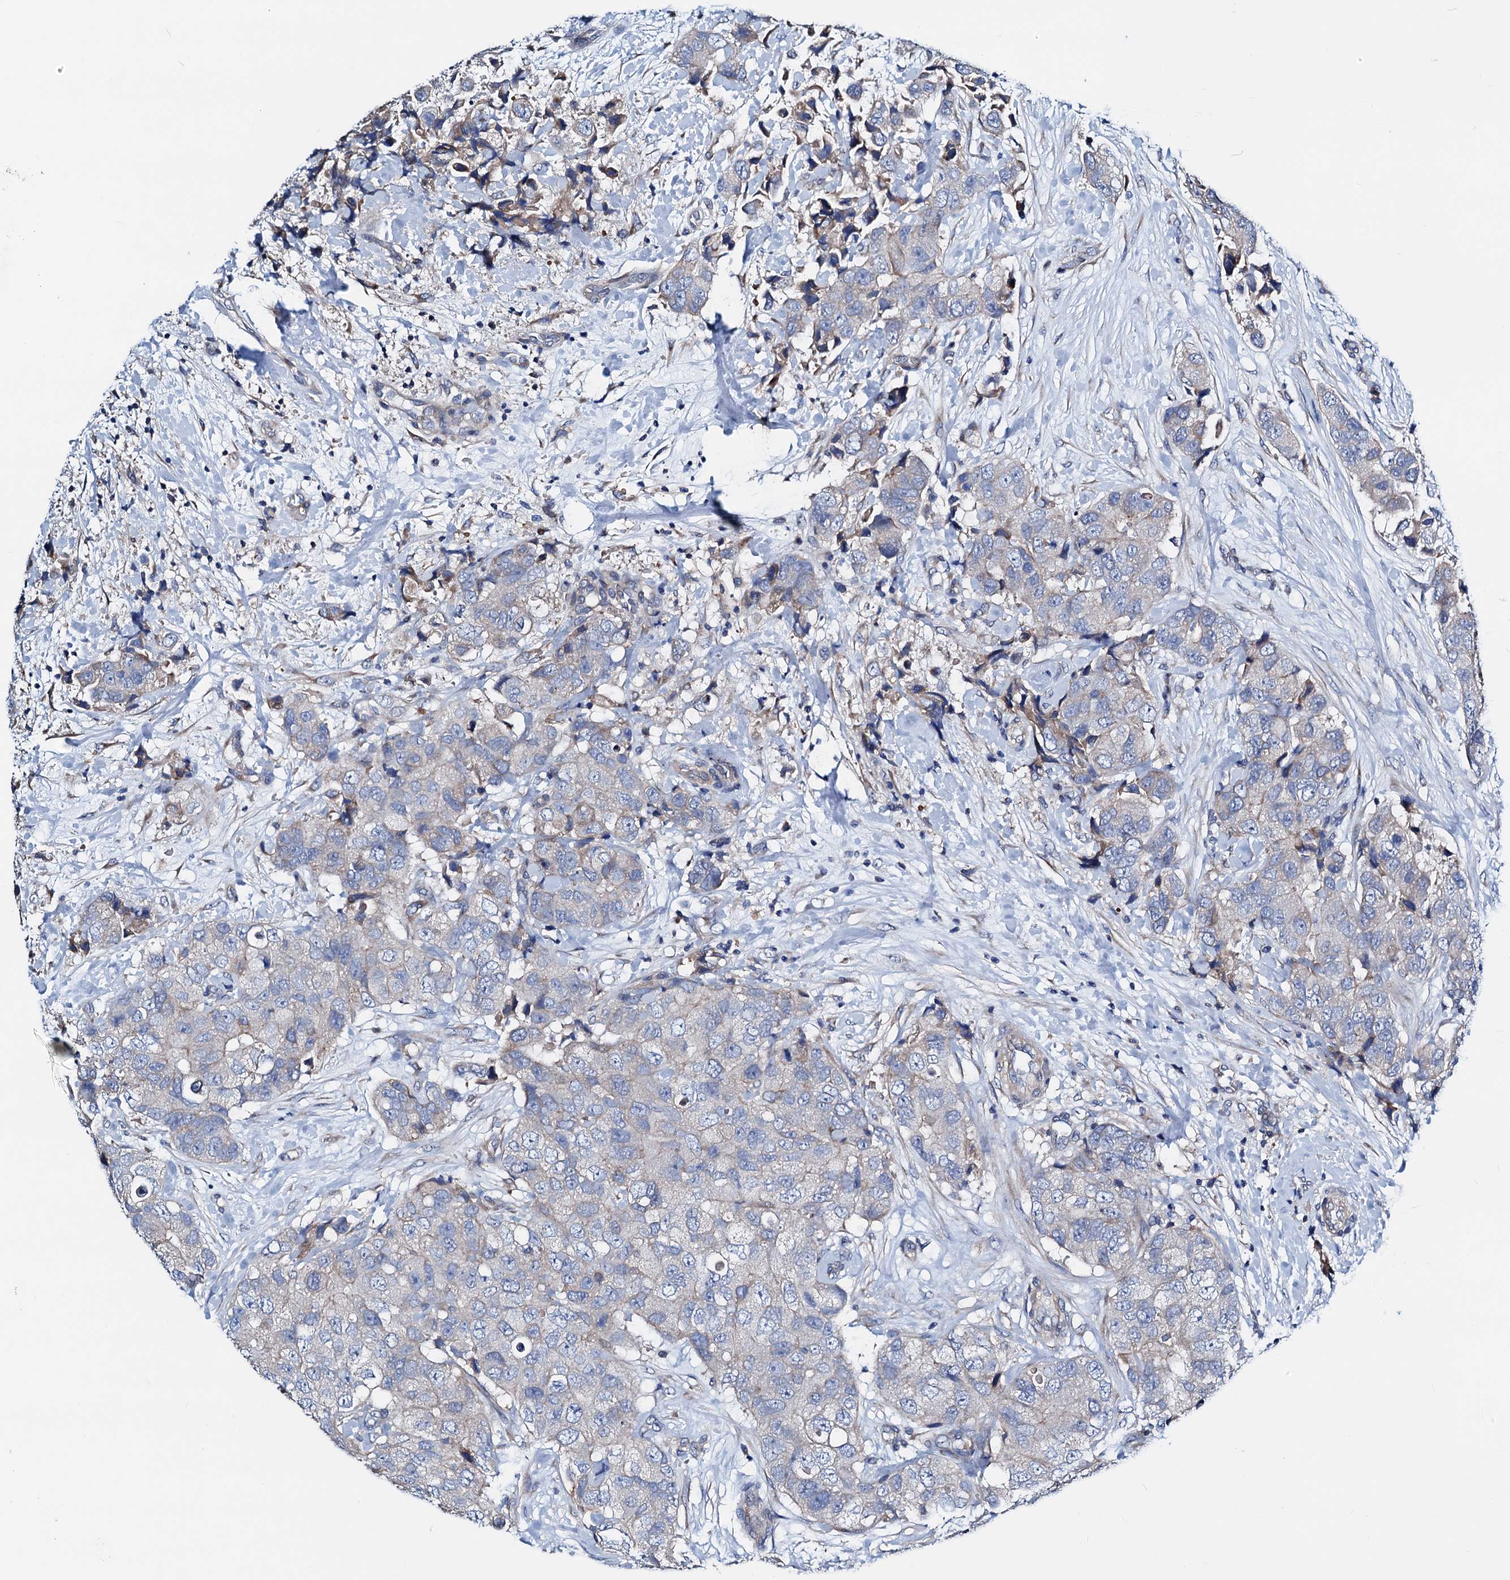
{"staining": {"intensity": "negative", "quantity": "none", "location": "none"}, "tissue": "breast cancer", "cell_type": "Tumor cells", "image_type": "cancer", "snomed": [{"axis": "morphology", "description": "Duct carcinoma"}, {"axis": "topography", "description": "Breast"}], "caption": "Immunohistochemical staining of breast cancer exhibits no significant positivity in tumor cells.", "gene": "GCOM1", "patient": {"sex": "female", "age": 62}}